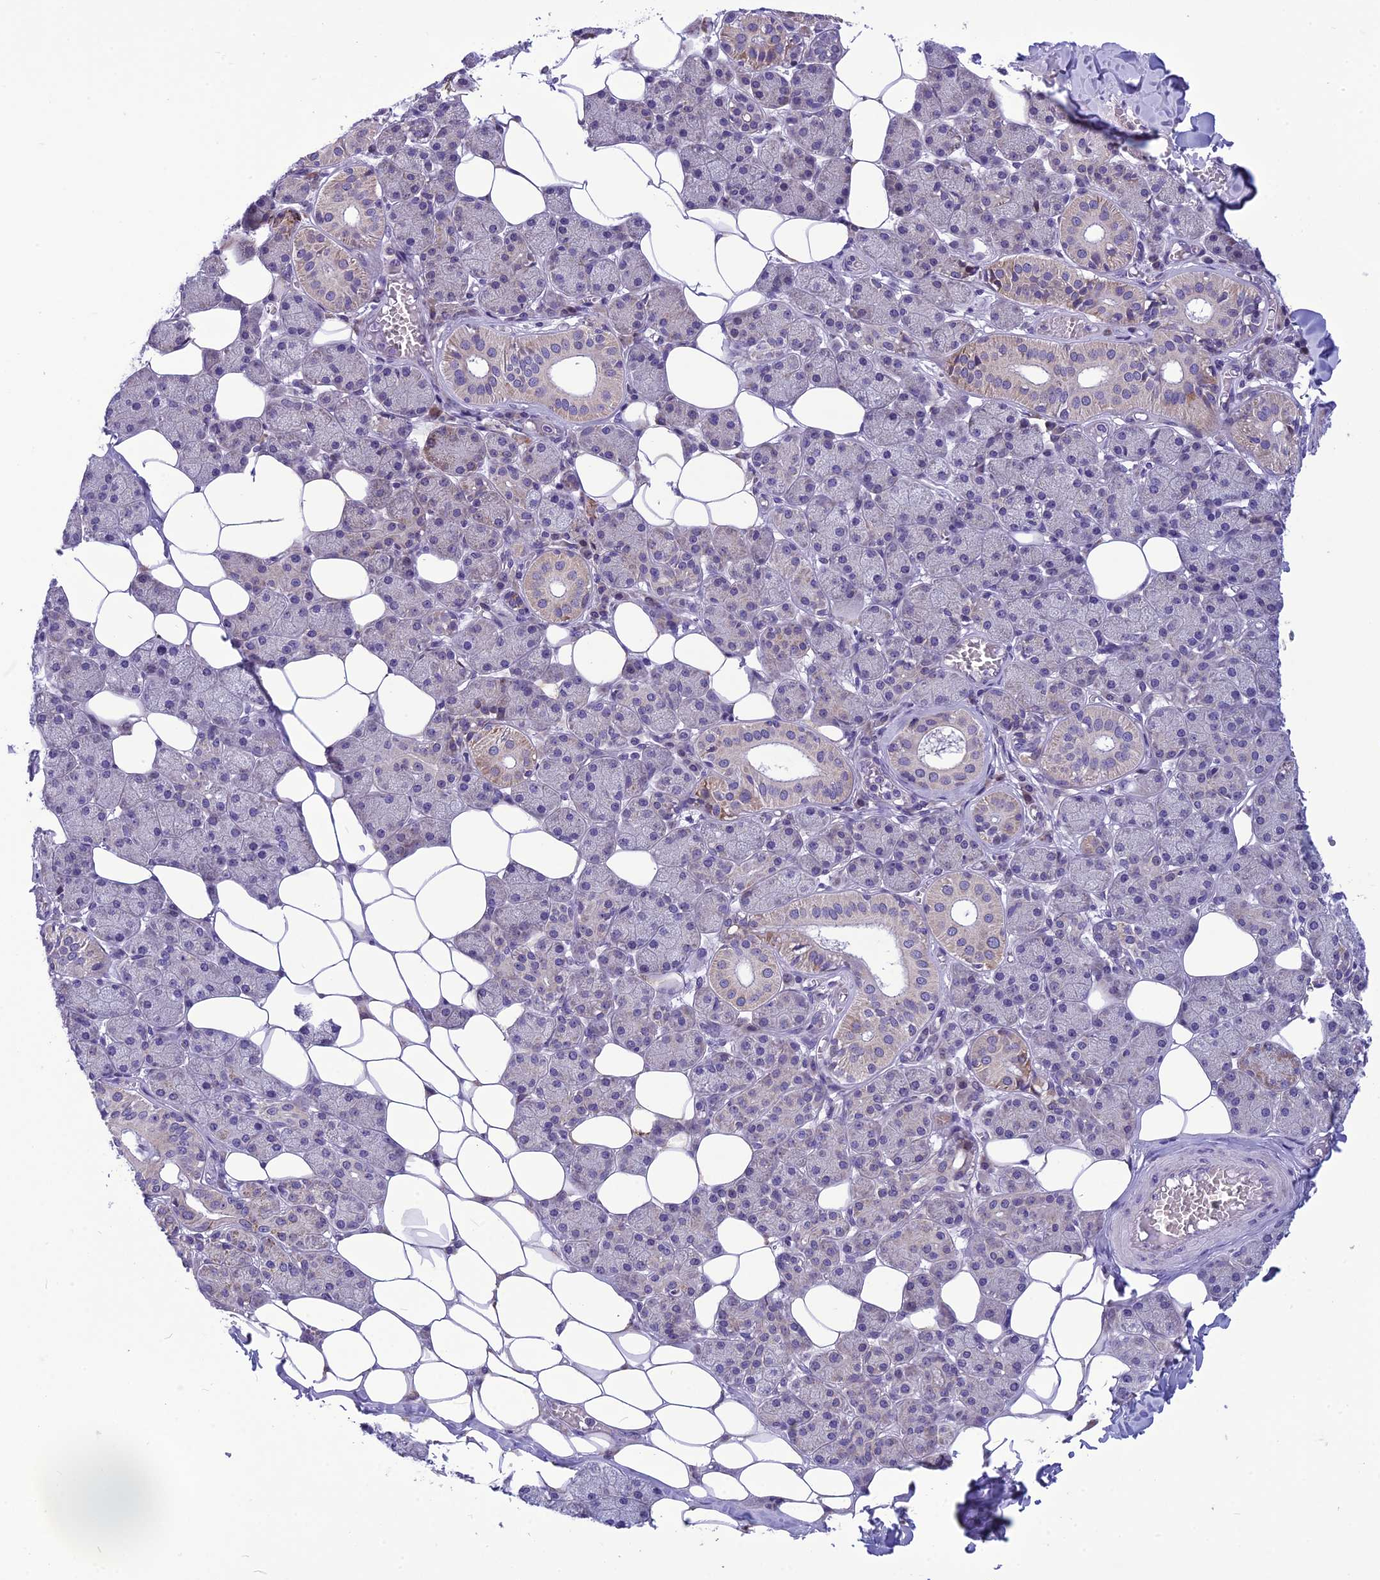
{"staining": {"intensity": "moderate", "quantity": "<25%", "location": "cytoplasmic/membranous"}, "tissue": "salivary gland", "cell_type": "Glandular cells", "image_type": "normal", "snomed": [{"axis": "morphology", "description": "Normal tissue, NOS"}, {"axis": "topography", "description": "Salivary gland"}], "caption": "Benign salivary gland shows moderate cytoplasmic/membranous expression in approximately <25% of glandular cells, visualized by immunohistochemistry. (DAB (3,3'-diaminobenzidine) IHC with brightfield microscopy, high magnification).", "gene": "PSMF1", "patient": {"sex": "female", "age": 33}}